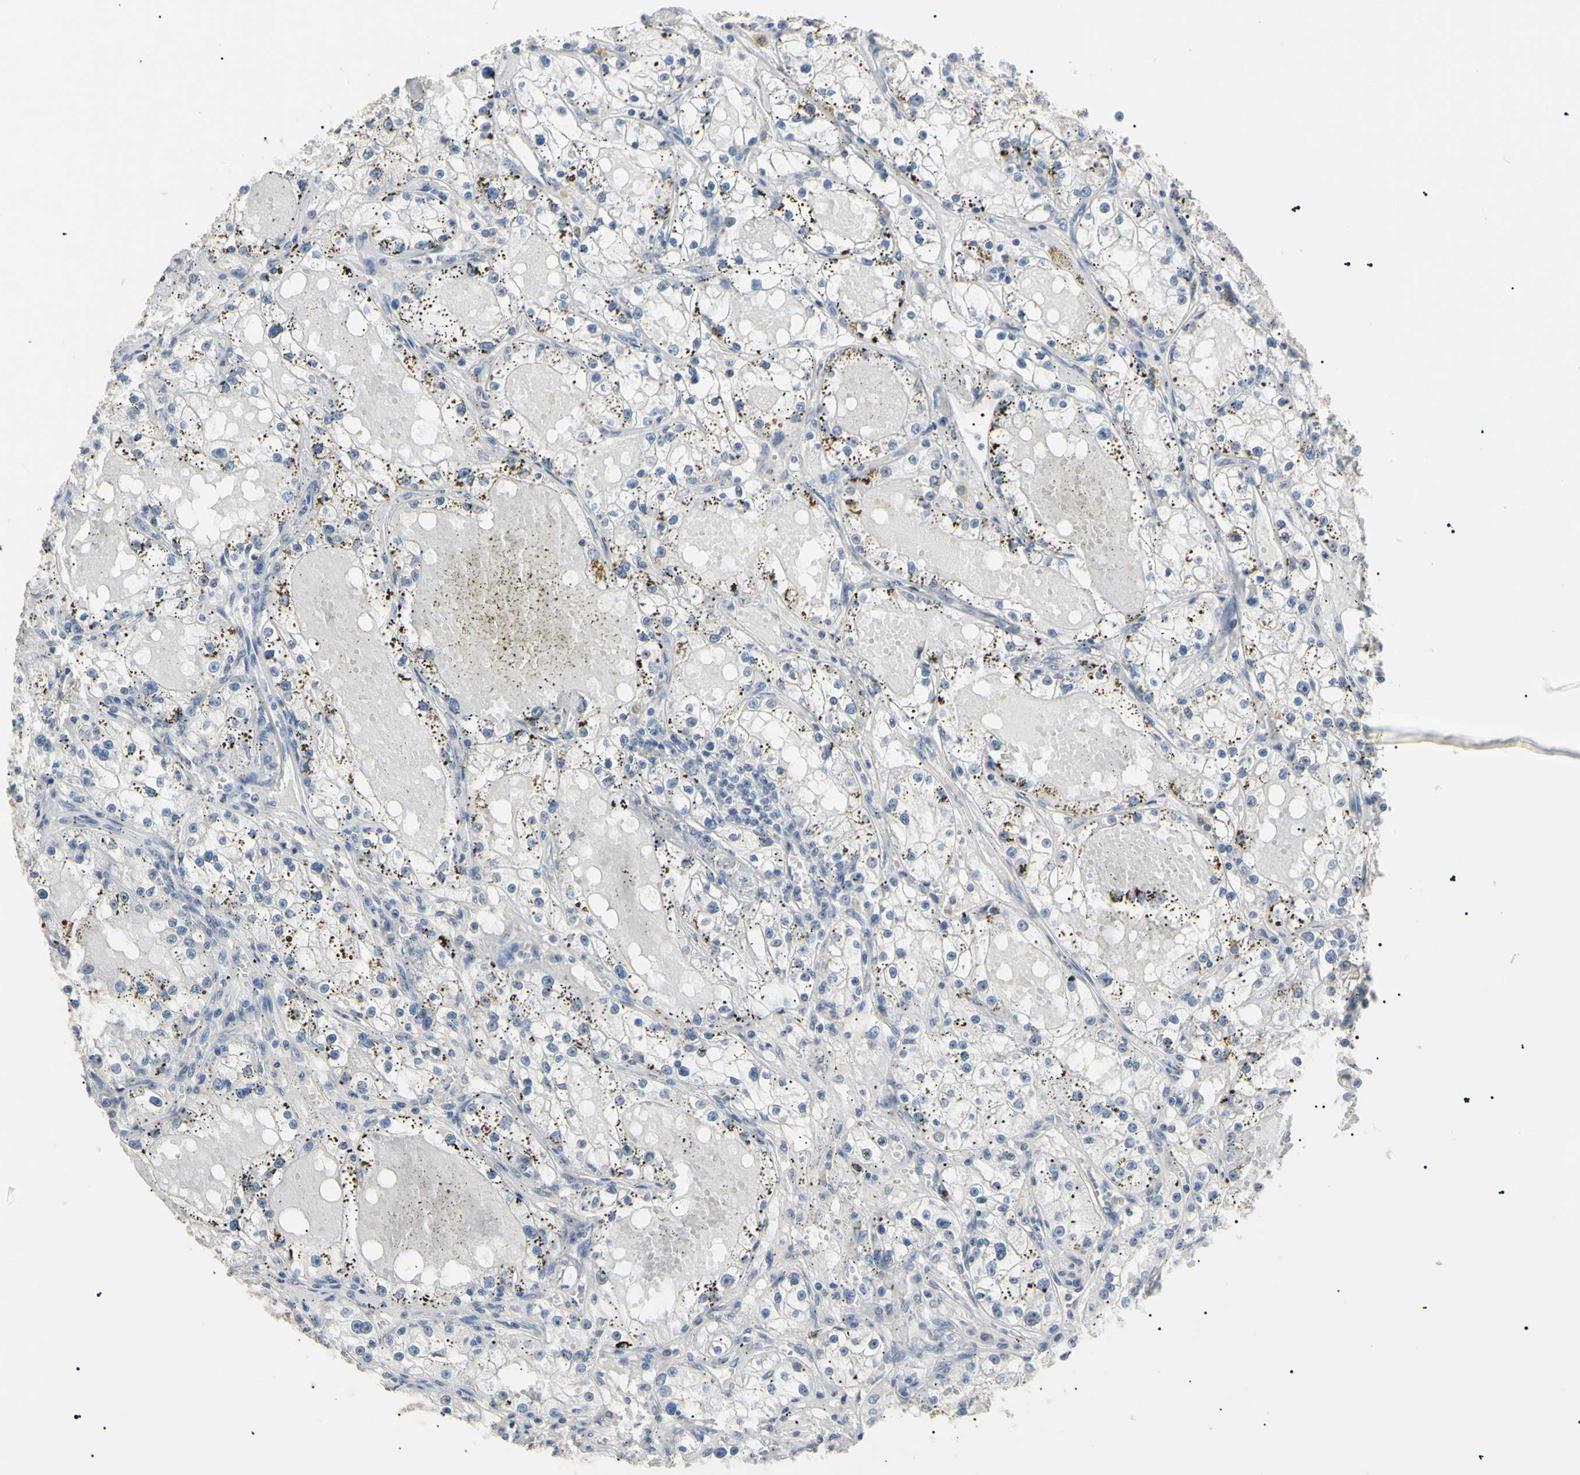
{"staining": {"intensity": "negative", "quantity": "none", "location": "none"}, "tissue": "renal cancer", "cell_type": "Tumor cells", "image_type": "cancer", "snomed": [{"axis": "morphology", "description": "Adenocarcinoma, NOS"}, {"axis": "topography", "description": "Kidney"}], "caption": "This is an IHC image of renal cancer (adenocarcinoma). There is no staining in tumor cells.", "gene": "CGB3", "patient": {"sex": "male", "age": 56}}